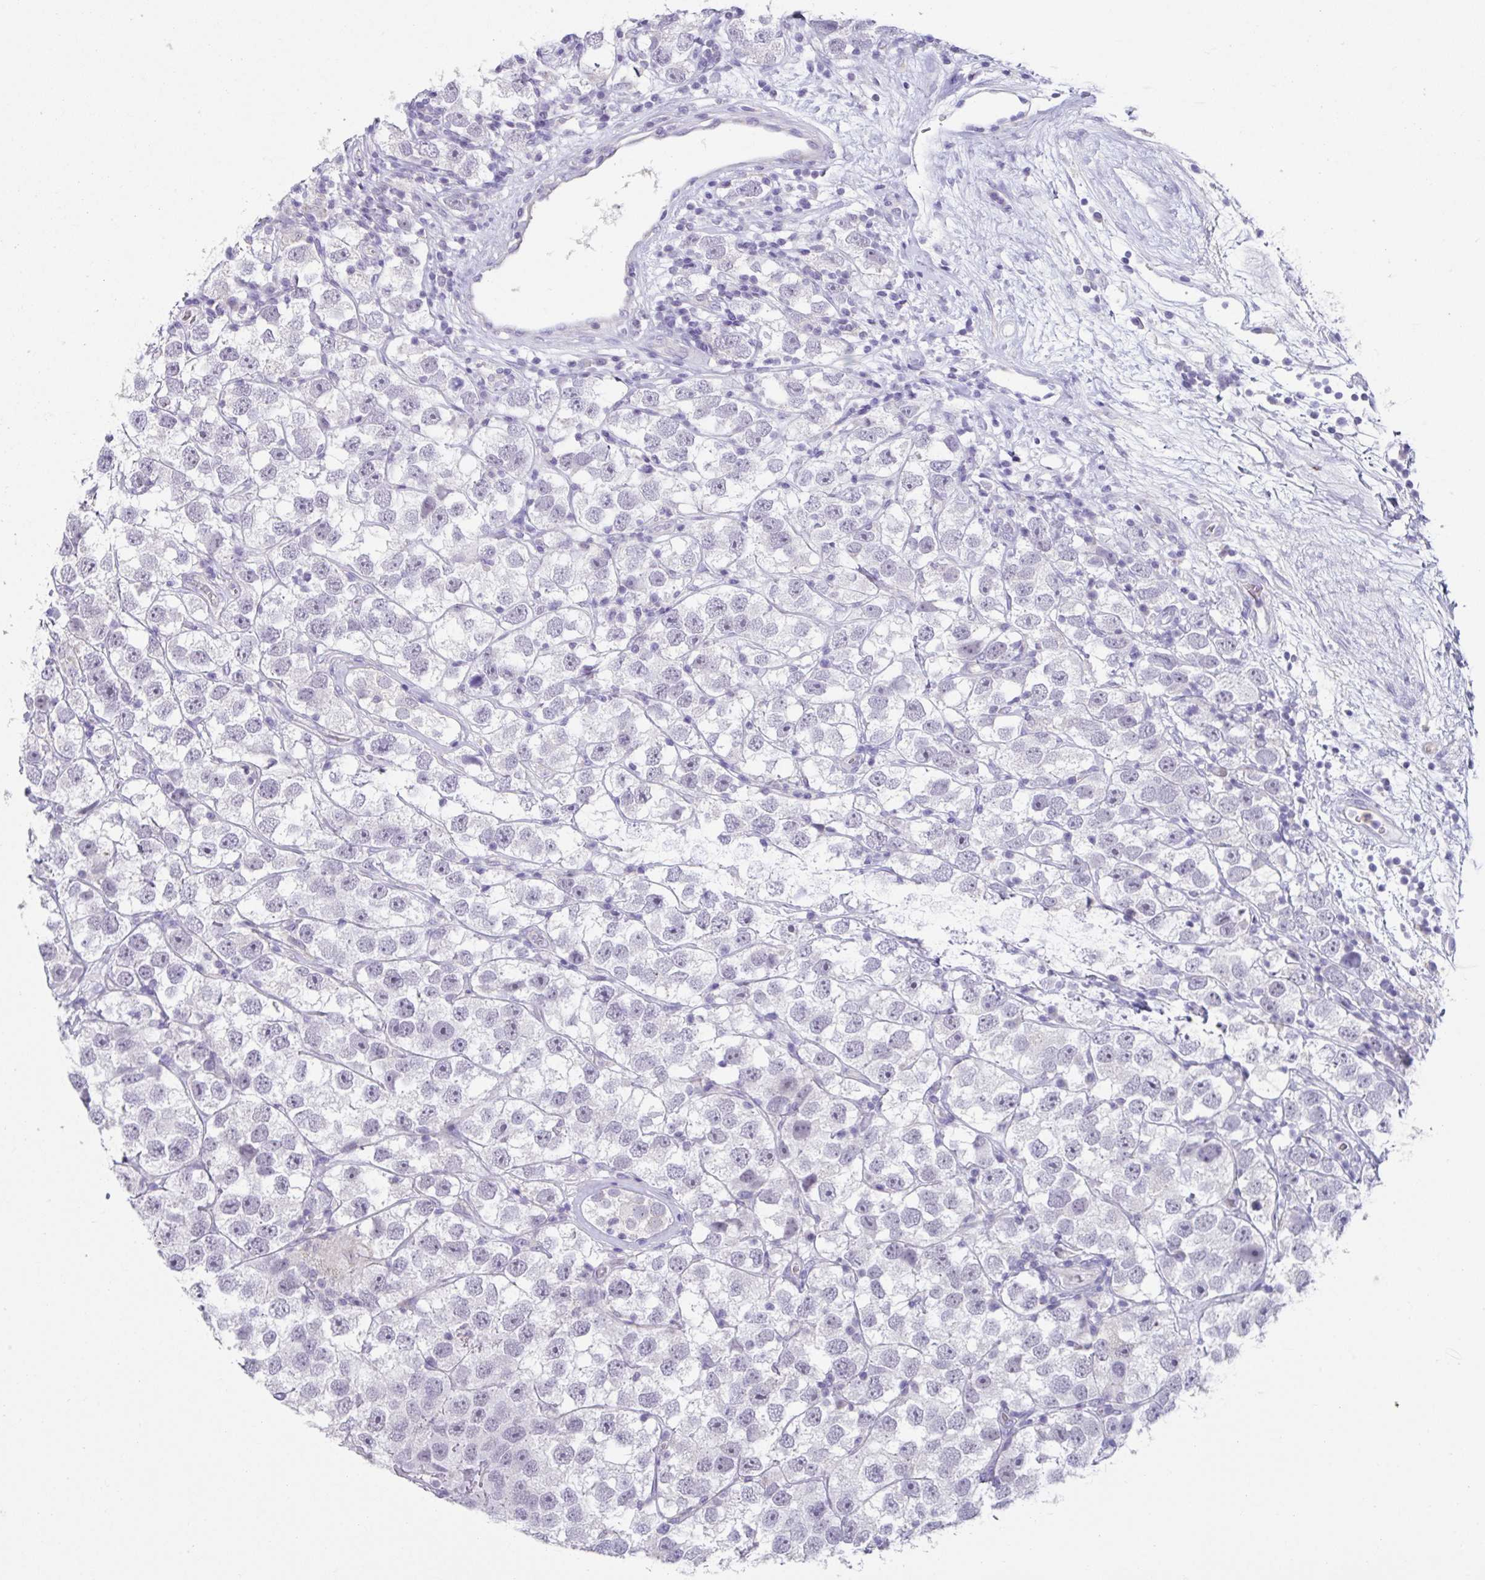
{"staining": {"intensity": "negative", "quantity": "none", "location": "none"}, "tissue": "testis cancer", "cell_type": "Tumor cells", "image_type": "cancer", "snomed": [{"axis": "morphology", "description": "Seminoma, NOS"}, {"axis": "topography", "description": "Testis"}], "caption": "Immunohistochemistry (IHC) micrograph of testis cancer stained for a protein (brown), which shows no expression in tumor cells.", "gene": "CXCR1", "patient": {"sex": "male", "age": 26}}